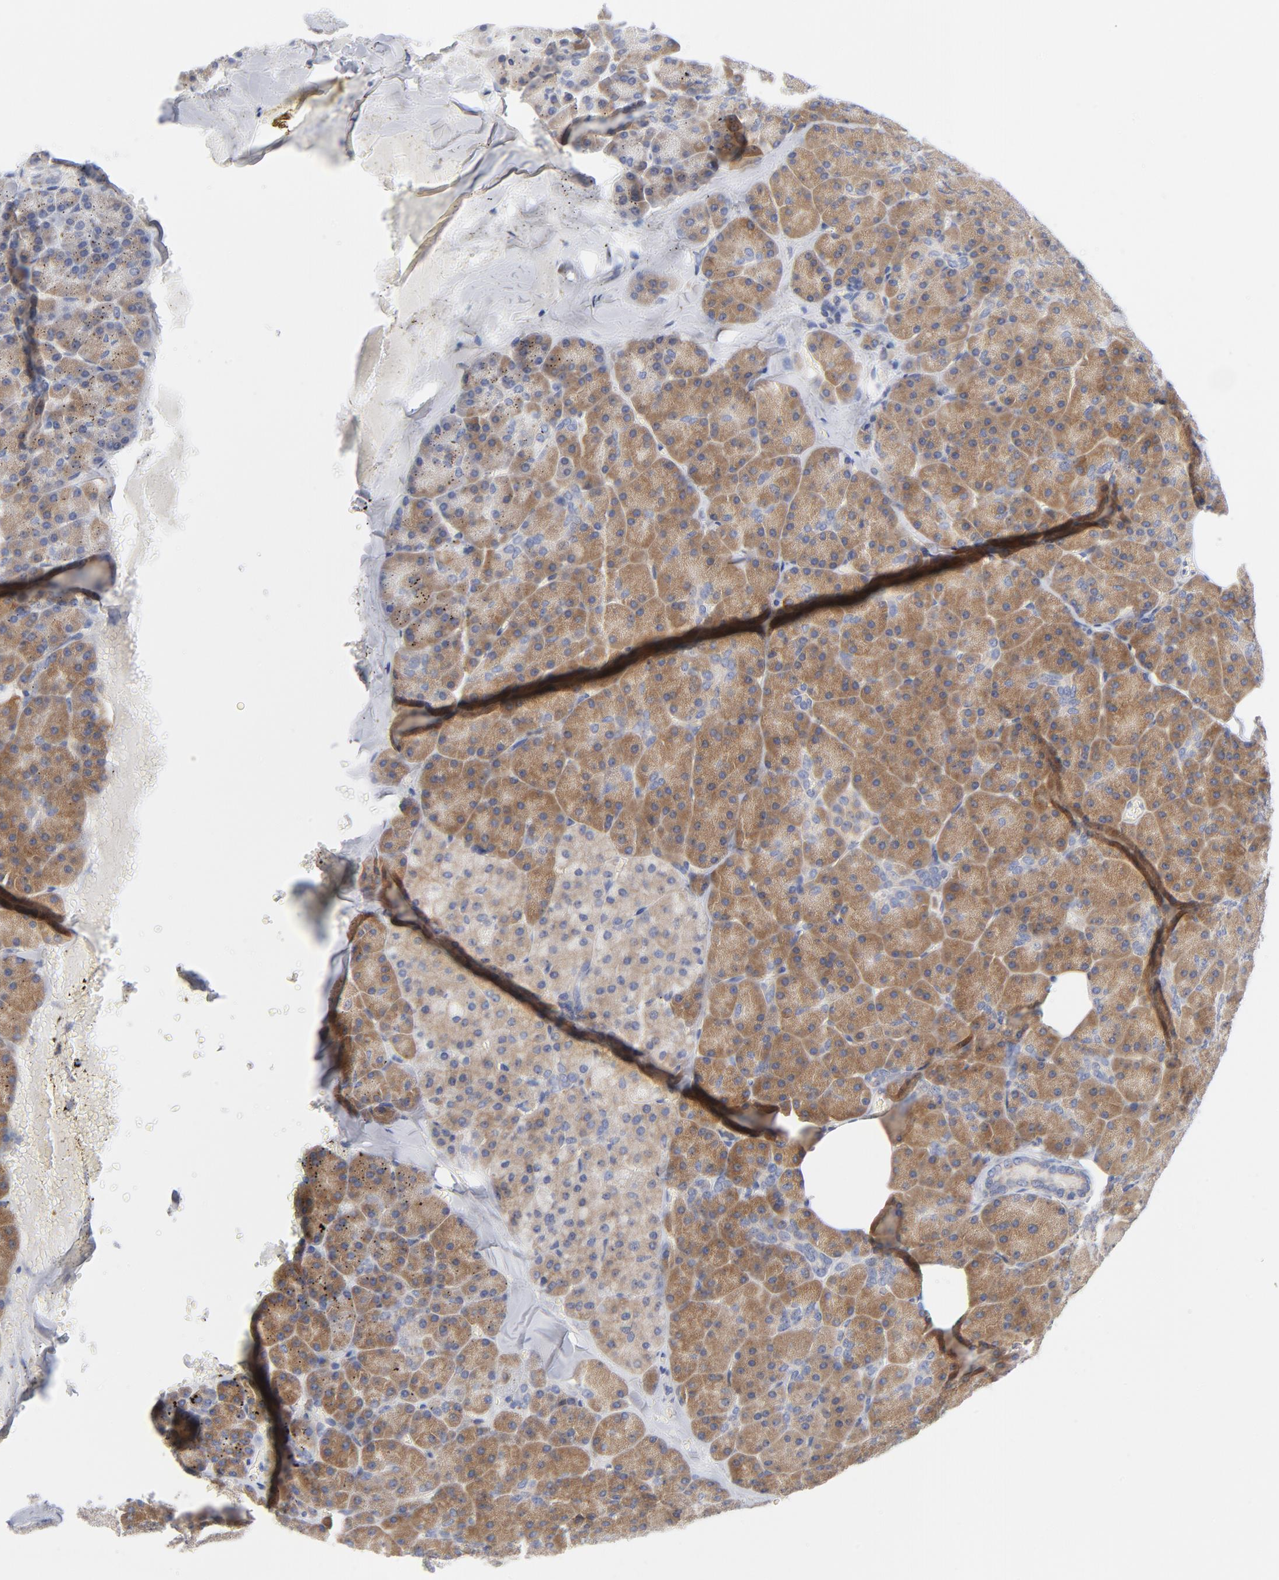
{"staining": {"intensity": "moderate", "quantity": ">75%", "location": "cytoplasmic/membranous"}, "tissue": "pancreas", "cell_type": "Exocrine glandular cells", "image_type": "normal", "snomed": [{"axis": "morphology", "description": "Normal tissue, NOS"}, {"axis": "topography", "description": "Pancreas"}], "caption": "DAB immunohistochemical staining of normal pancreas reveals moderate cytoplasmic/membranous protein expression in about >75% of exocrine glandular cells. (IHC, brightfield microscopy, high magnification).", "gene": "CD86", "patient": {"sex": "female", "age": 35}}